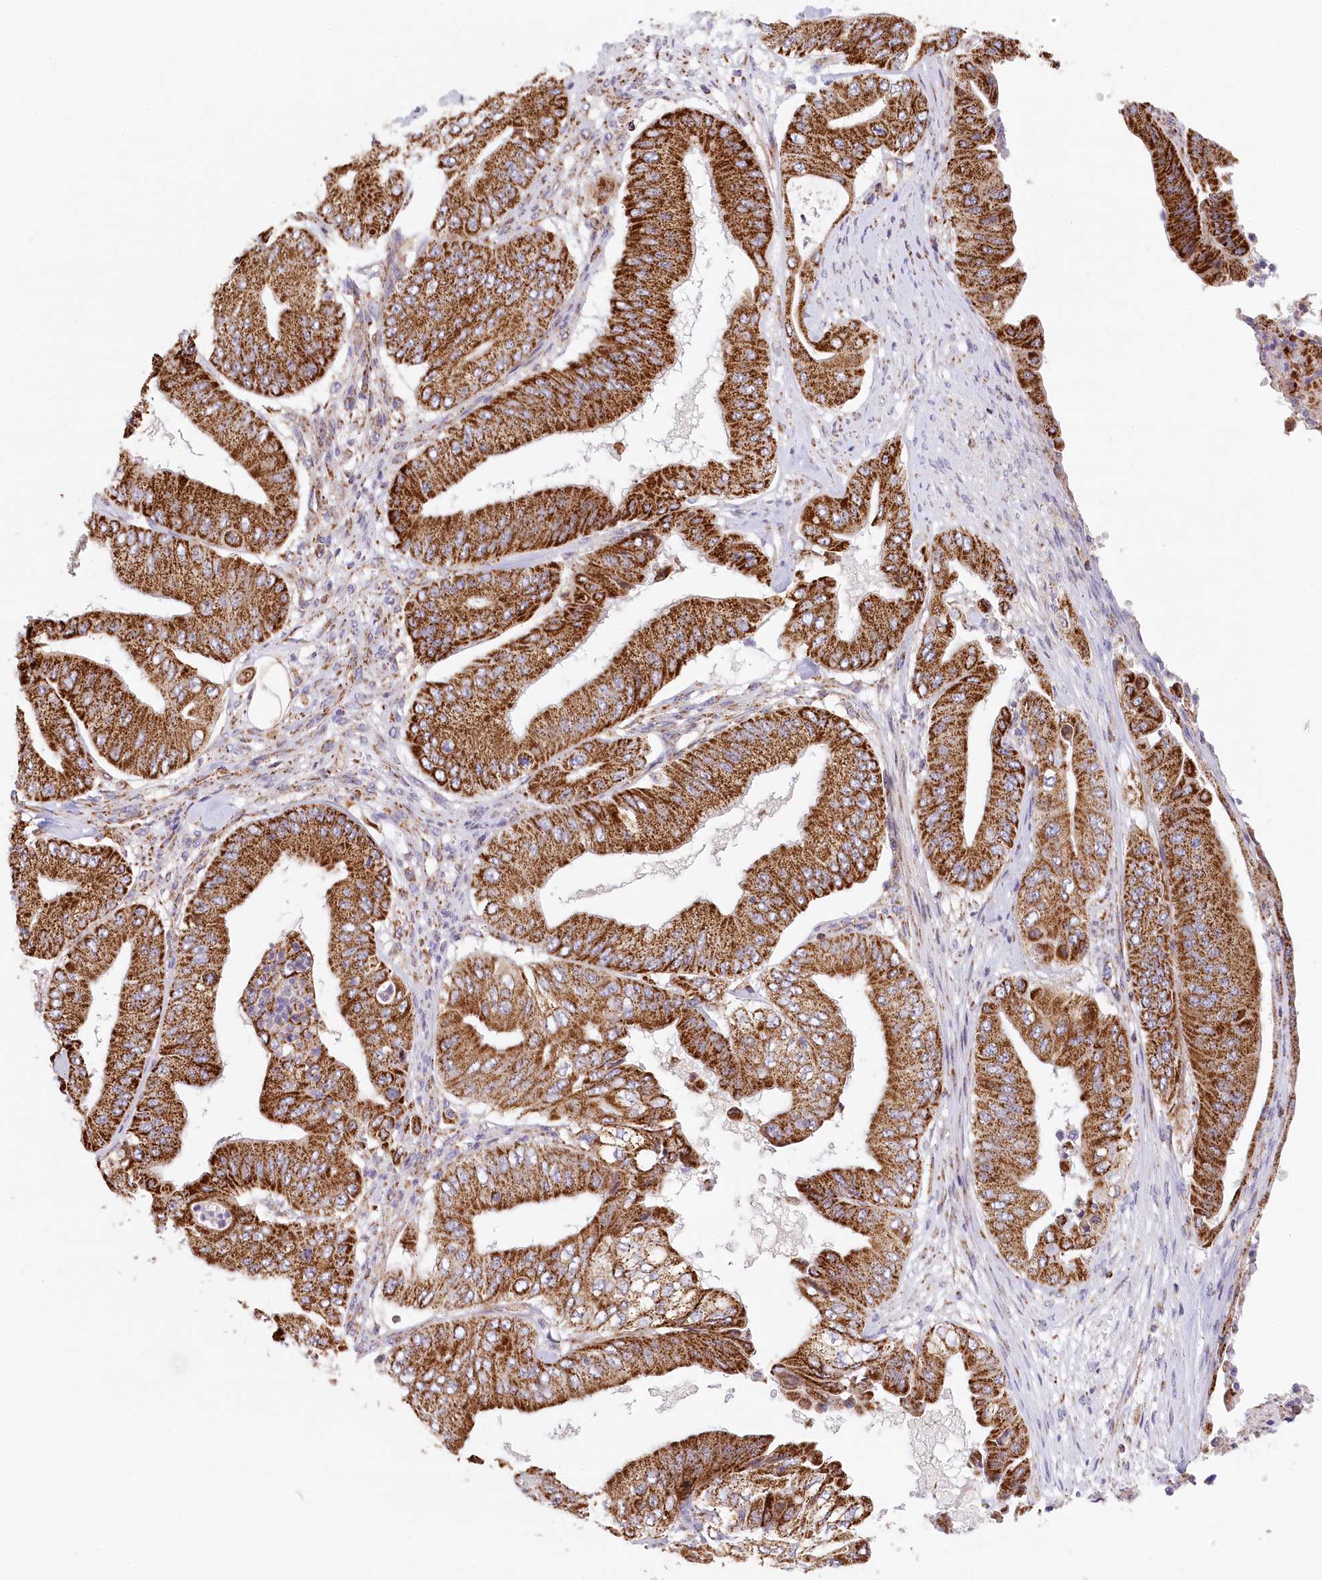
{"staining": {"intensity": "strong", "quantity": ">75%", "location": "cytoplasmic/membranous"}, "tissue": "pancreatic cancer", "cell_type": "Tumor cells", "image_type": "cancer", "snomed": [{"axis": "morphology", "description": "Adenocarcinoma, NOS"}, {"axis": "topography", "description": "Pancreas"}], "caption": "Tumor cells display high levels of strong cytoplasmic/membranous positivity in about >75% of cells in human pancreatic adenocarcinoma.", "gene": "UMPS", "patient": {"sex": "female", "age": 77}}